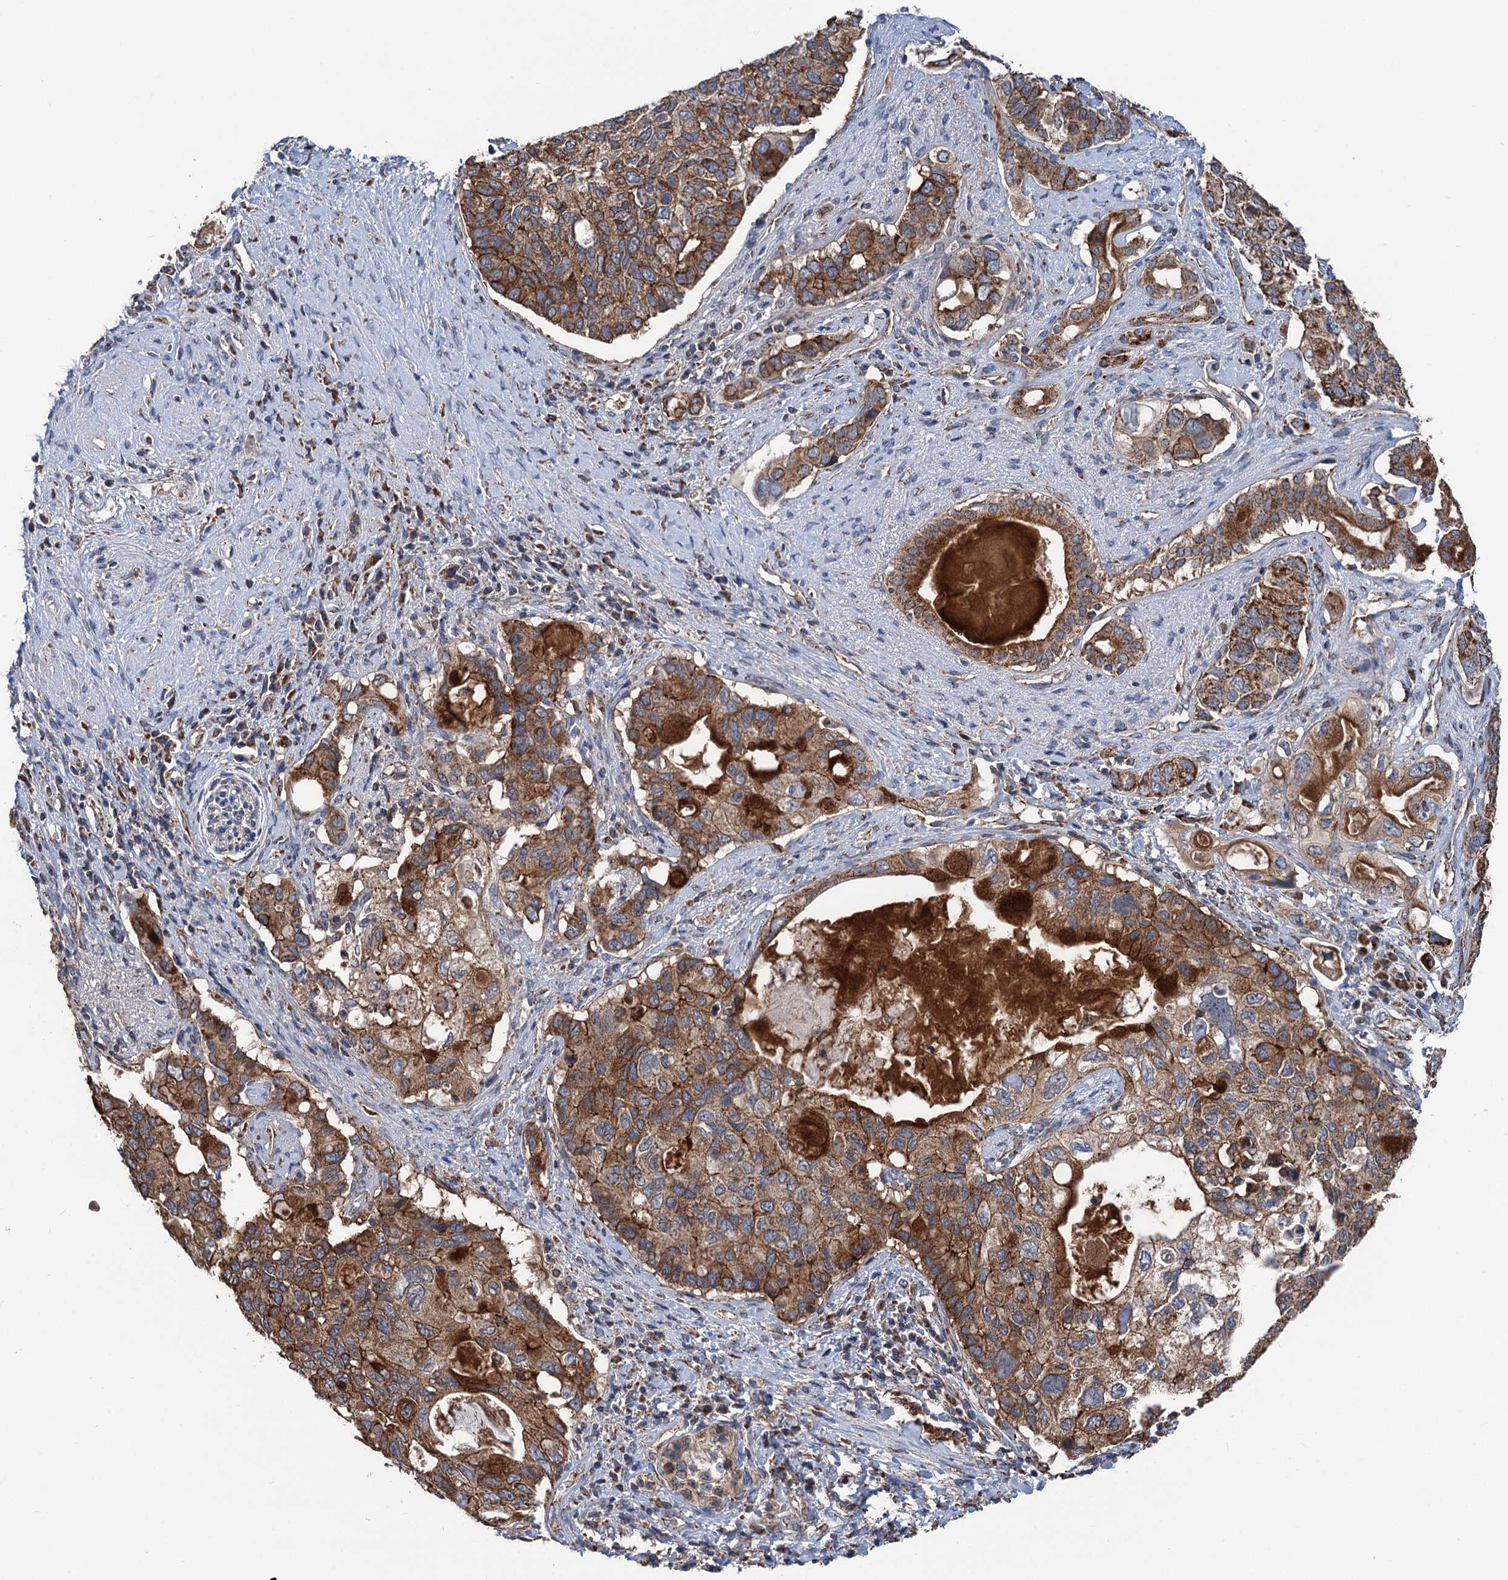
{"staining": {"intensity": "strong", "quantity": ">75%", "location": "cytoplasmic/membranous"}, "tissue": "pancreatic cancer", "cell_type": "Tumor cells", "image_type": "cancer", "snomed": [{"axis": "morphology", "description": "Adenocarcinoma, NOS"}, {"axis": "topography", "description": "Pancreas"}], "caption": "This micrograph exhibits IHC staining of human adenocarcinoma (pancreatic), with high strong cytoplasmic/membranous staining in approximately >75% of tumor cells.", "gene": "DGLUCY", "patient": {"sex": "female", "age": 56}}